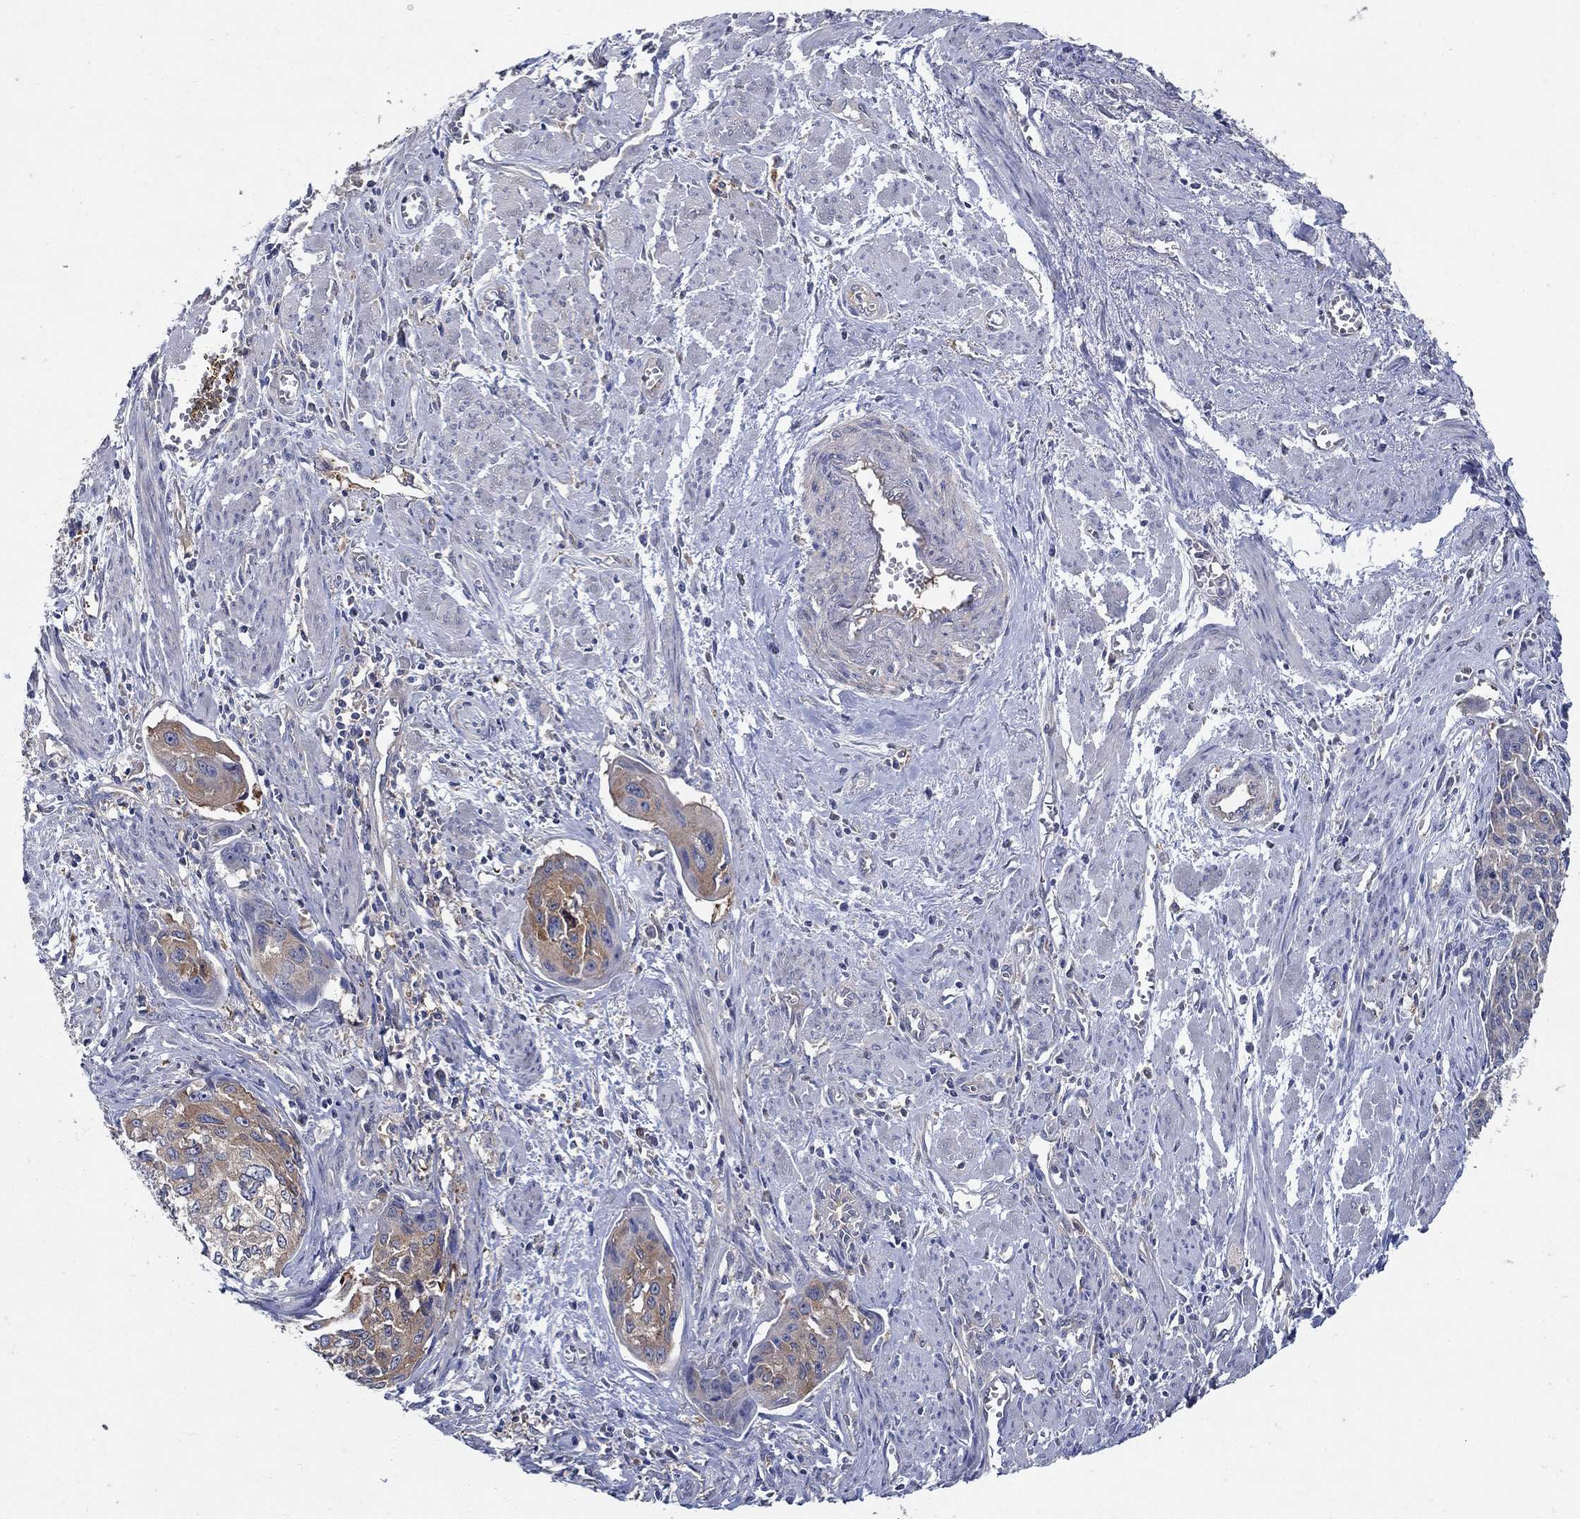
{"staining": {"intensity": "moderate", "quantity": "25%-75%", "location": "cytoplasmic/membranous"}, "tissue": "cervical cancer", "cell_type": "Tumor cells", "image_type": "cancer", "snomed": [{"axis": "morphology", "description": "Squamous cell carcinoma, NOS"}, {"axis": "topography", "description": "Cervix"}], "caption": "Immunohistochemistry (DAB (3,3'-diaminobenzidine)) staining of human cervical cancer demonstrates moderate cytoplasmic/membranous protein expression in approximately 25%-75% of tumor cells. (DAB = brown stain, brightfield microscopy at high magnification).", "gene": "MTHFR", "patient": {"sex": "female", "age": 58}}